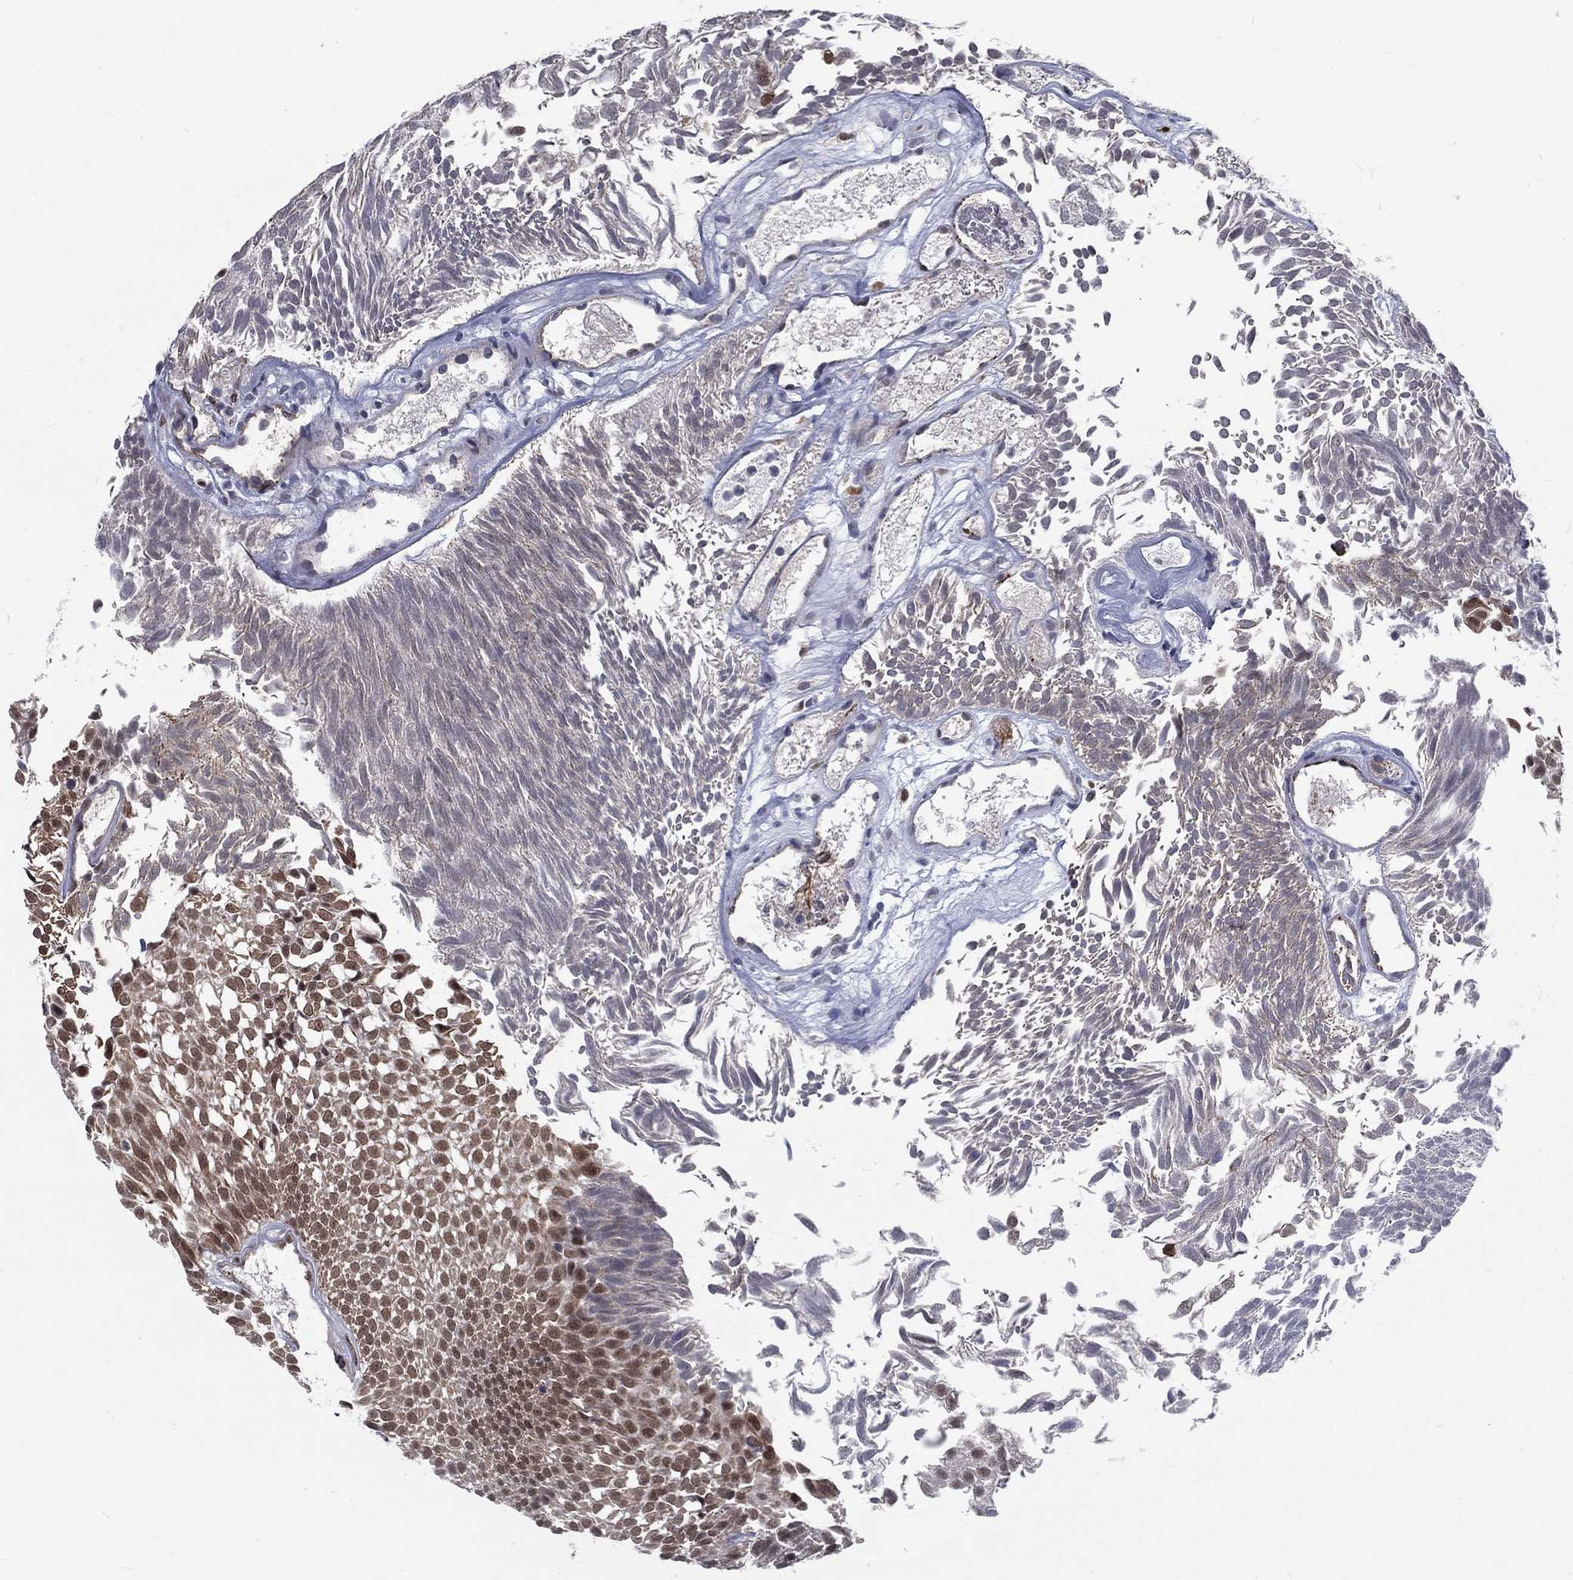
{"staining": {"intensity": "moderate", "quantity": "25%-75%", "location": "nuclear"}, "tissue": "urothelial cancer", "cell_type": "Tumor cells", "image_type": "cancer", "snomed": [{"axis": "morphology", "description": "Urothelial carcinoma, Low grade"}, {"axis": "topography", "description": "Urinary bladder"}], "caption": "This micrograph reveals IHC staining of human urothelial carcinoma (low-grade), with medium moderate nuclear positivity in approximately 25%-75% of tumor cells.", "gene": "ZBED1", "patient": {"sex": "male", "age": 52}}